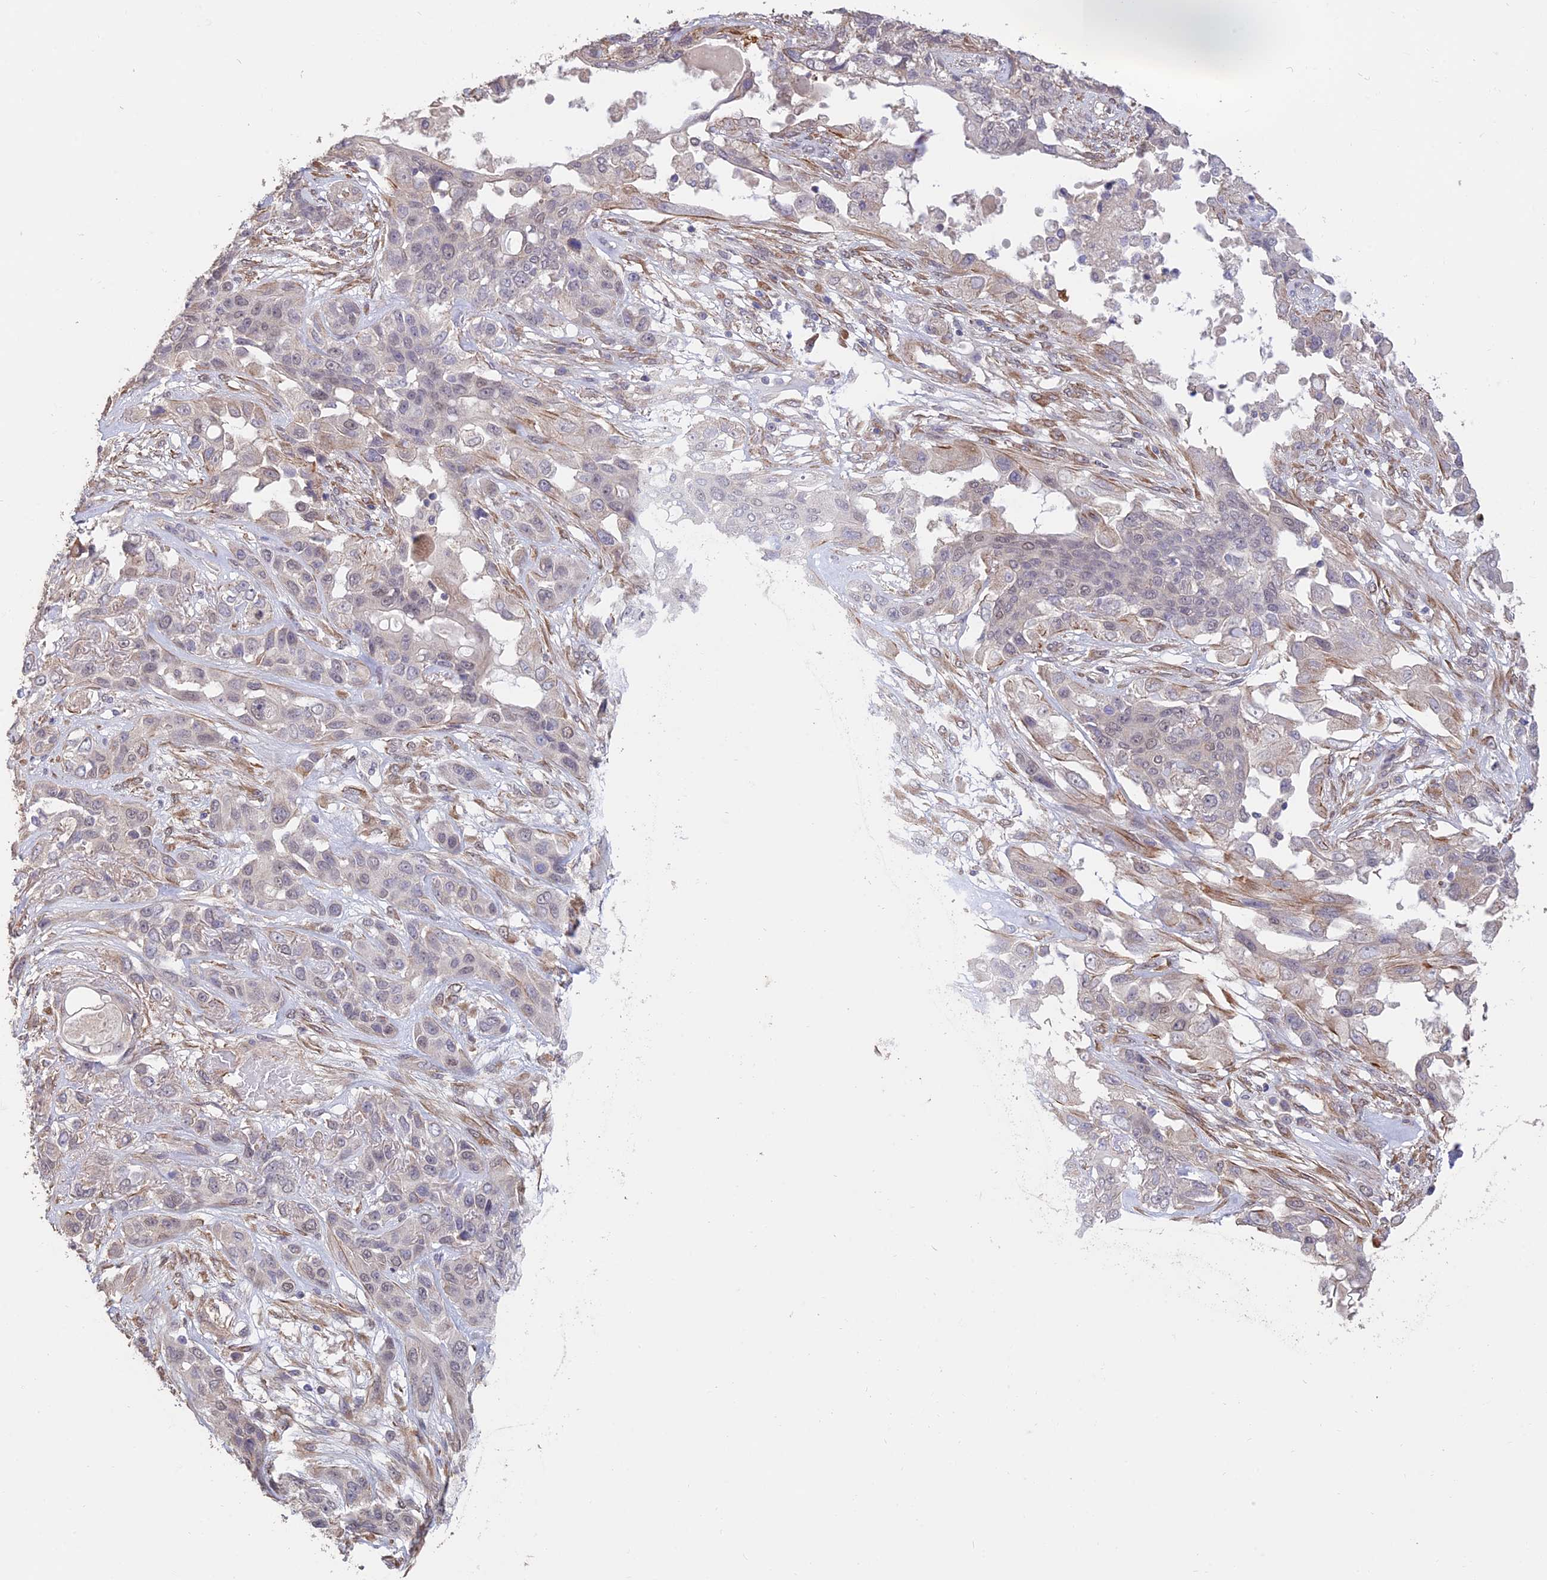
{"staining": {"intensity": "negative", "quantity": "none", "location": "none"}, "tissue": "lung cancer", "cell_type": "Tumor cells", "image_type": "cancer", "snomed": [{"axis": "morphology", "description": "Squamous cell carcinoma, NOS"}, {"axis": "topography", "description": "Lung"}], "caption": "This micrograph is of squamous cell carcinoma (lung) stained with immunohistochemistry to label a protein in brown with the nuclei are counter-stained blue. There is no positivity in tumor cells.", "gene": "PAGR1", "patient": {"sex": "female", "age": 70}}